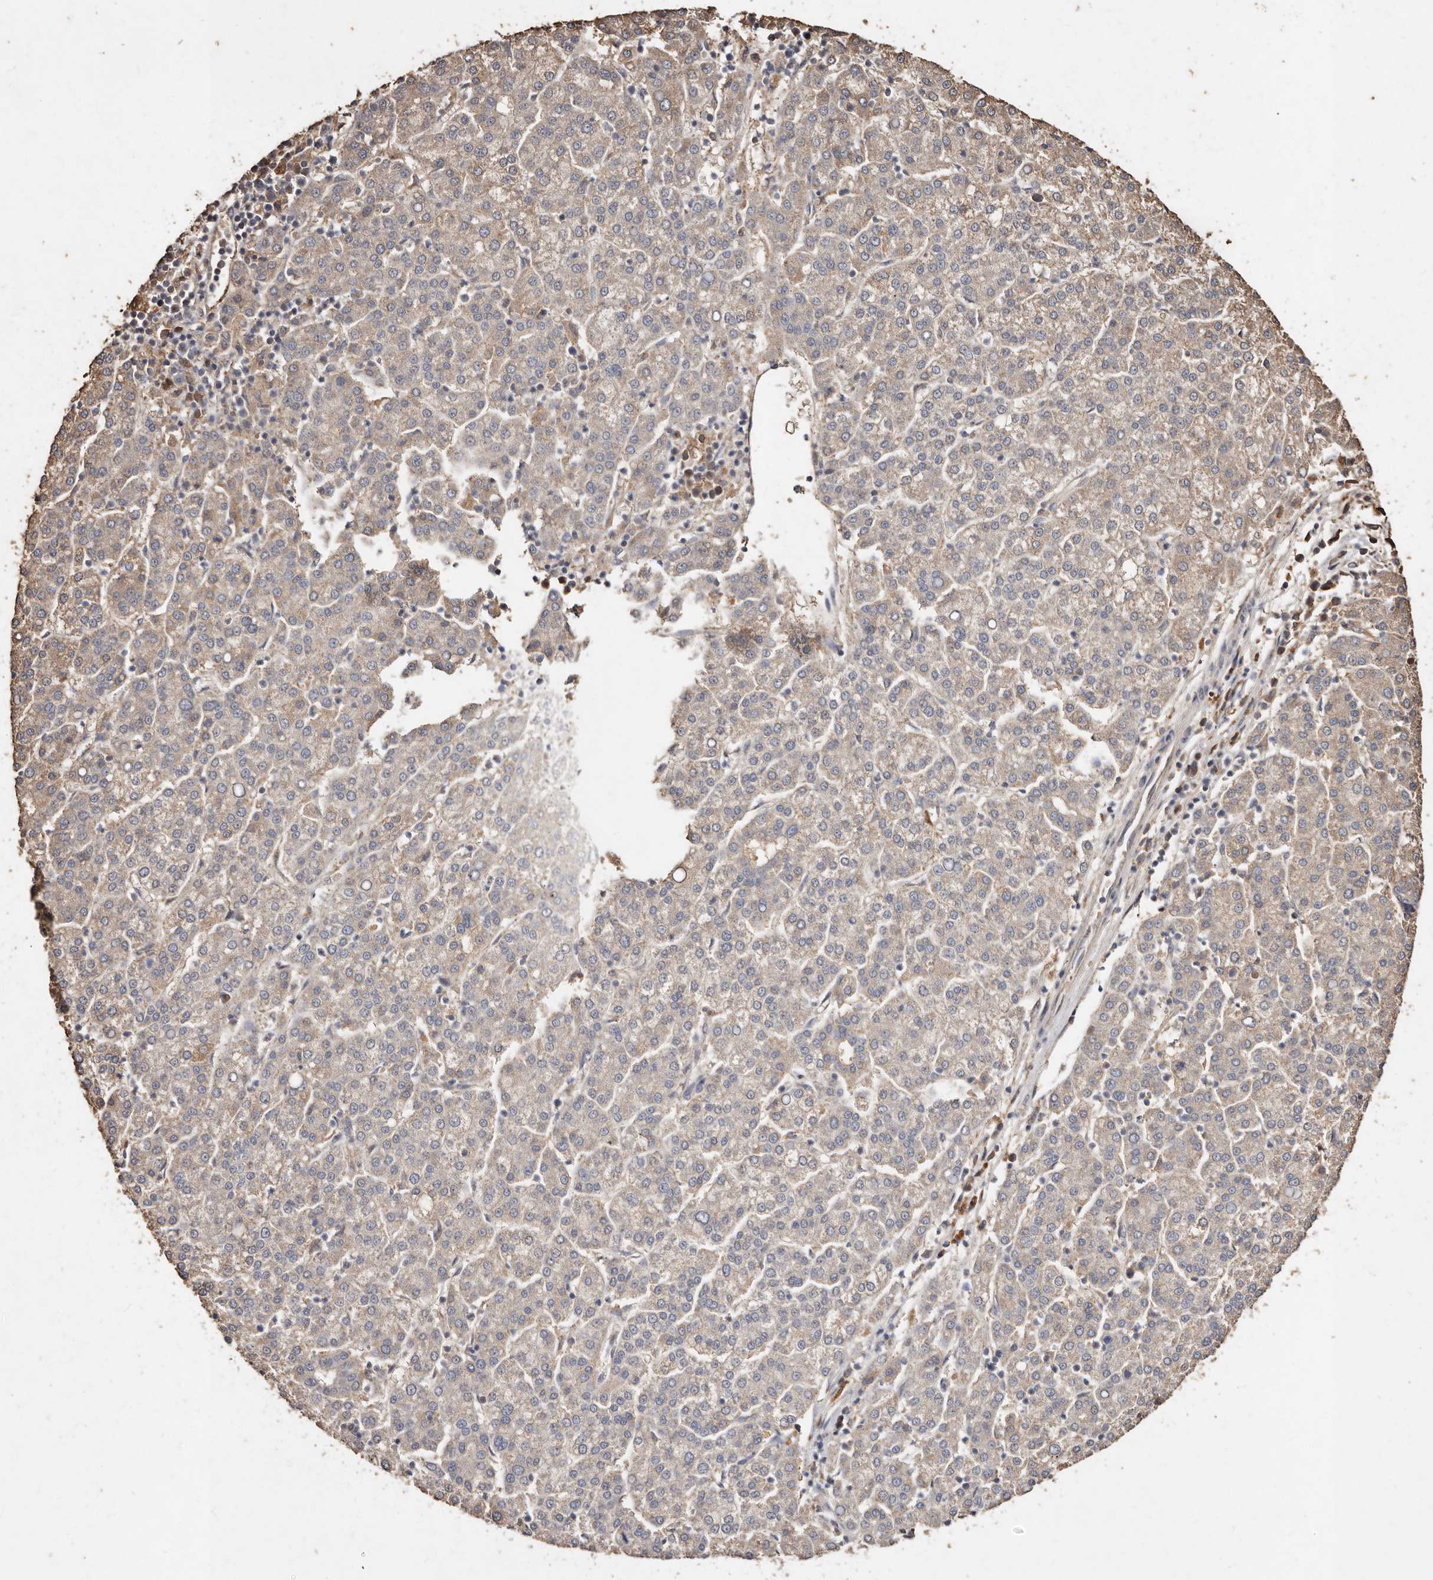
{"staining": {"intensity": "negative", "quantity": "none", "location": "none"}, "tissue": "liver cancer", "cell_type": "Tumor cells", "image_type": "cancer", "snomed": [{"axis": "morphology", "description": "Carcinoma, Hepatocellular, NOS"}, {"axis": "topography", "description": "Liver"}], "caption": "Histopathology image shows no protein expression in tumor cells of liver hepatocellular carcinoma tissue. (Stains: DAB immunohistochemistry with hematoxylin counter stain, Microscopy: brightfield microscopy at high magnification).", "gene": "FARS2", "patient": {"sex": "female", "age": 58}}